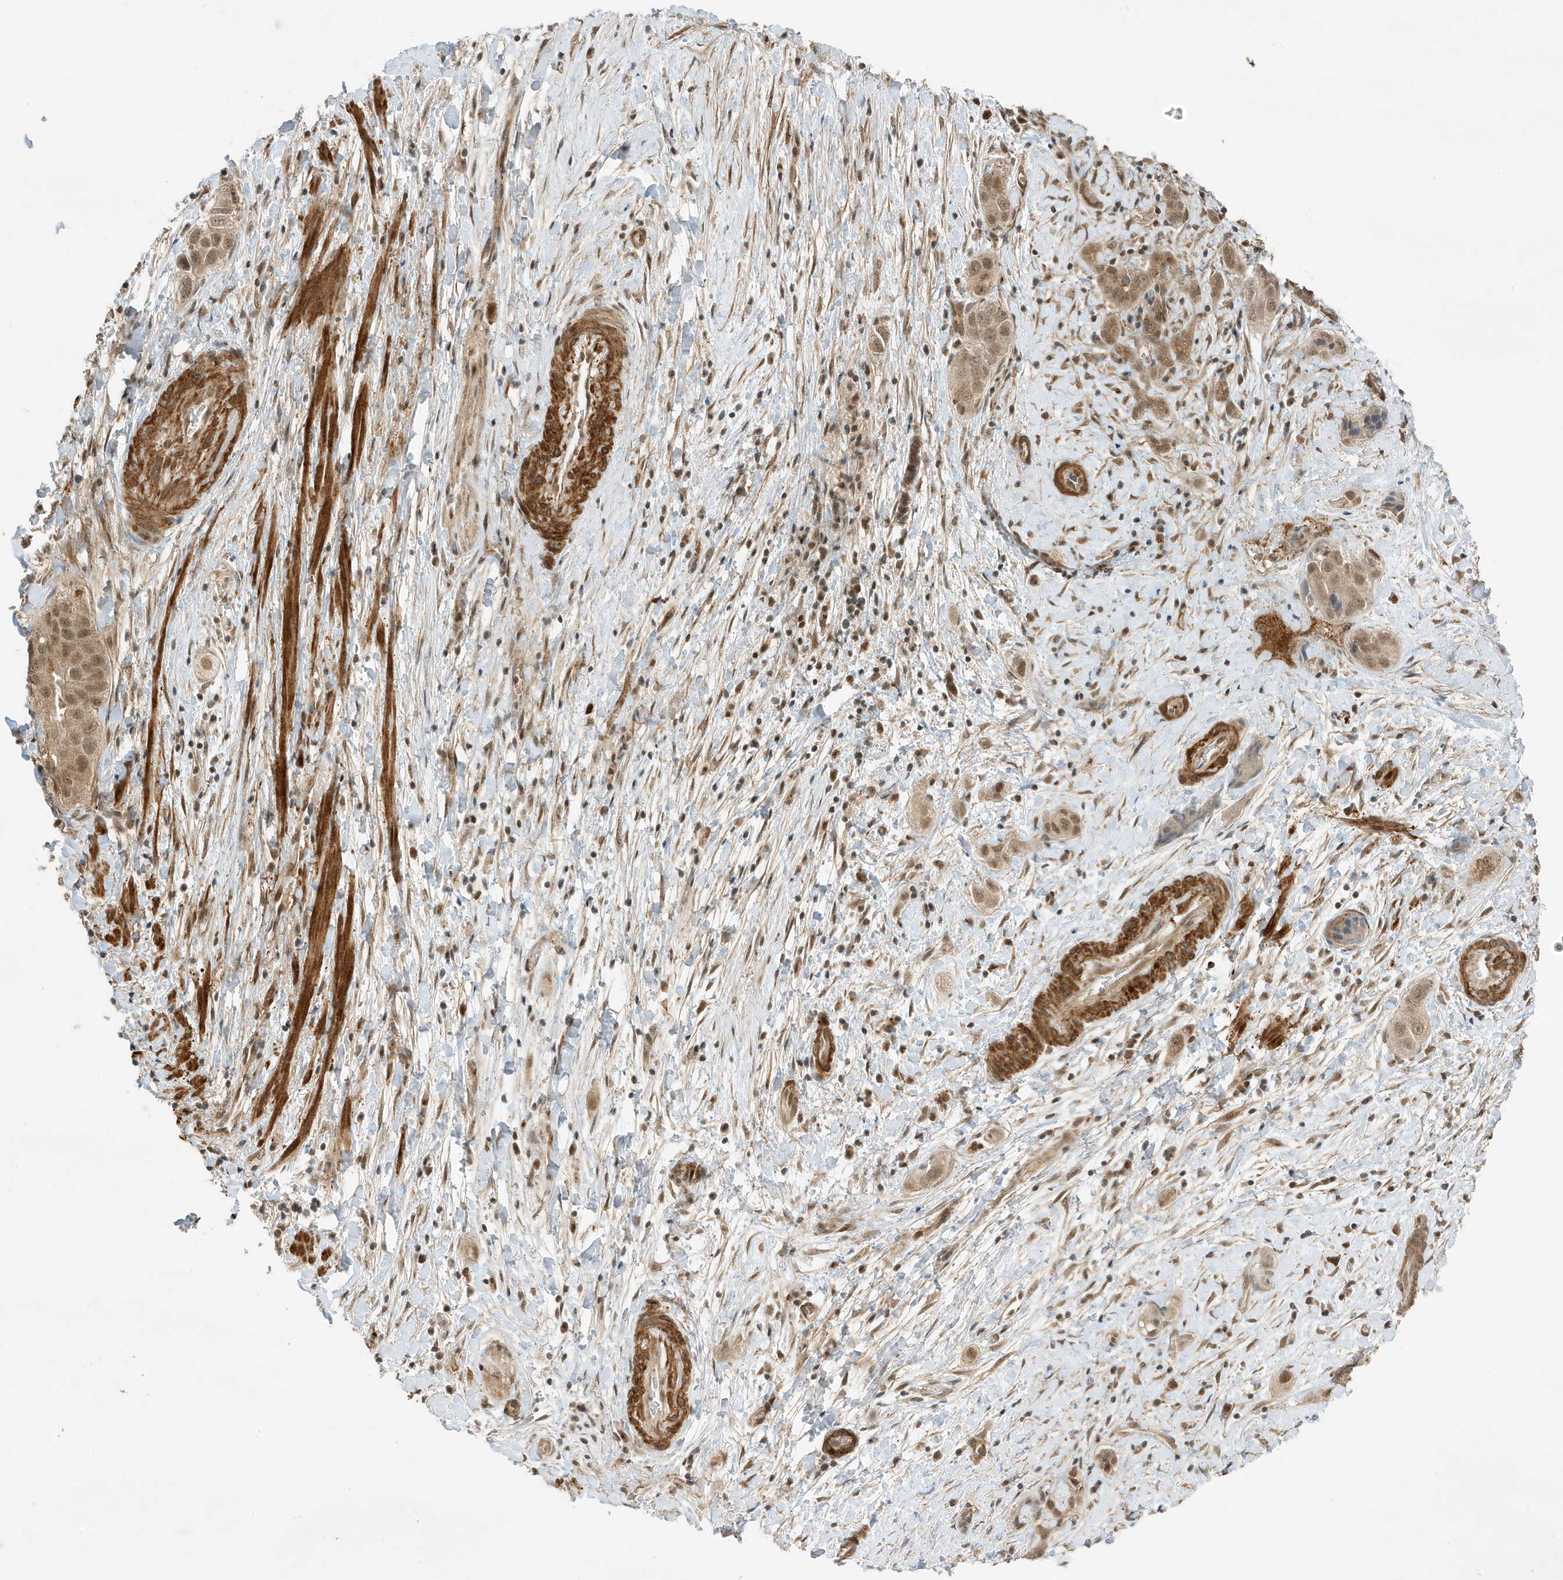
{"staining": {"intensity": "moderate", "quantity": ">75%", "location": "cytoplasmic/membranous,nuclear"}, "tissue": "liver cancer", "cell_type": "Tumor cells", "image_type": "cancer", "snomed": [{"axis": "morphology", "description": "Cholangiocarcinoma"}, {"axis": "topography", "description": "Liver"}], "caption": "A high-resolution histopathology image shows IHC staining of liver cancer, which demonstrates moderate cytoplasmic/membranous and nuclear positivity in about >75% of tumor cells.", "gene": "MAST3", "patient": {"sex": "female", "age": 52}}